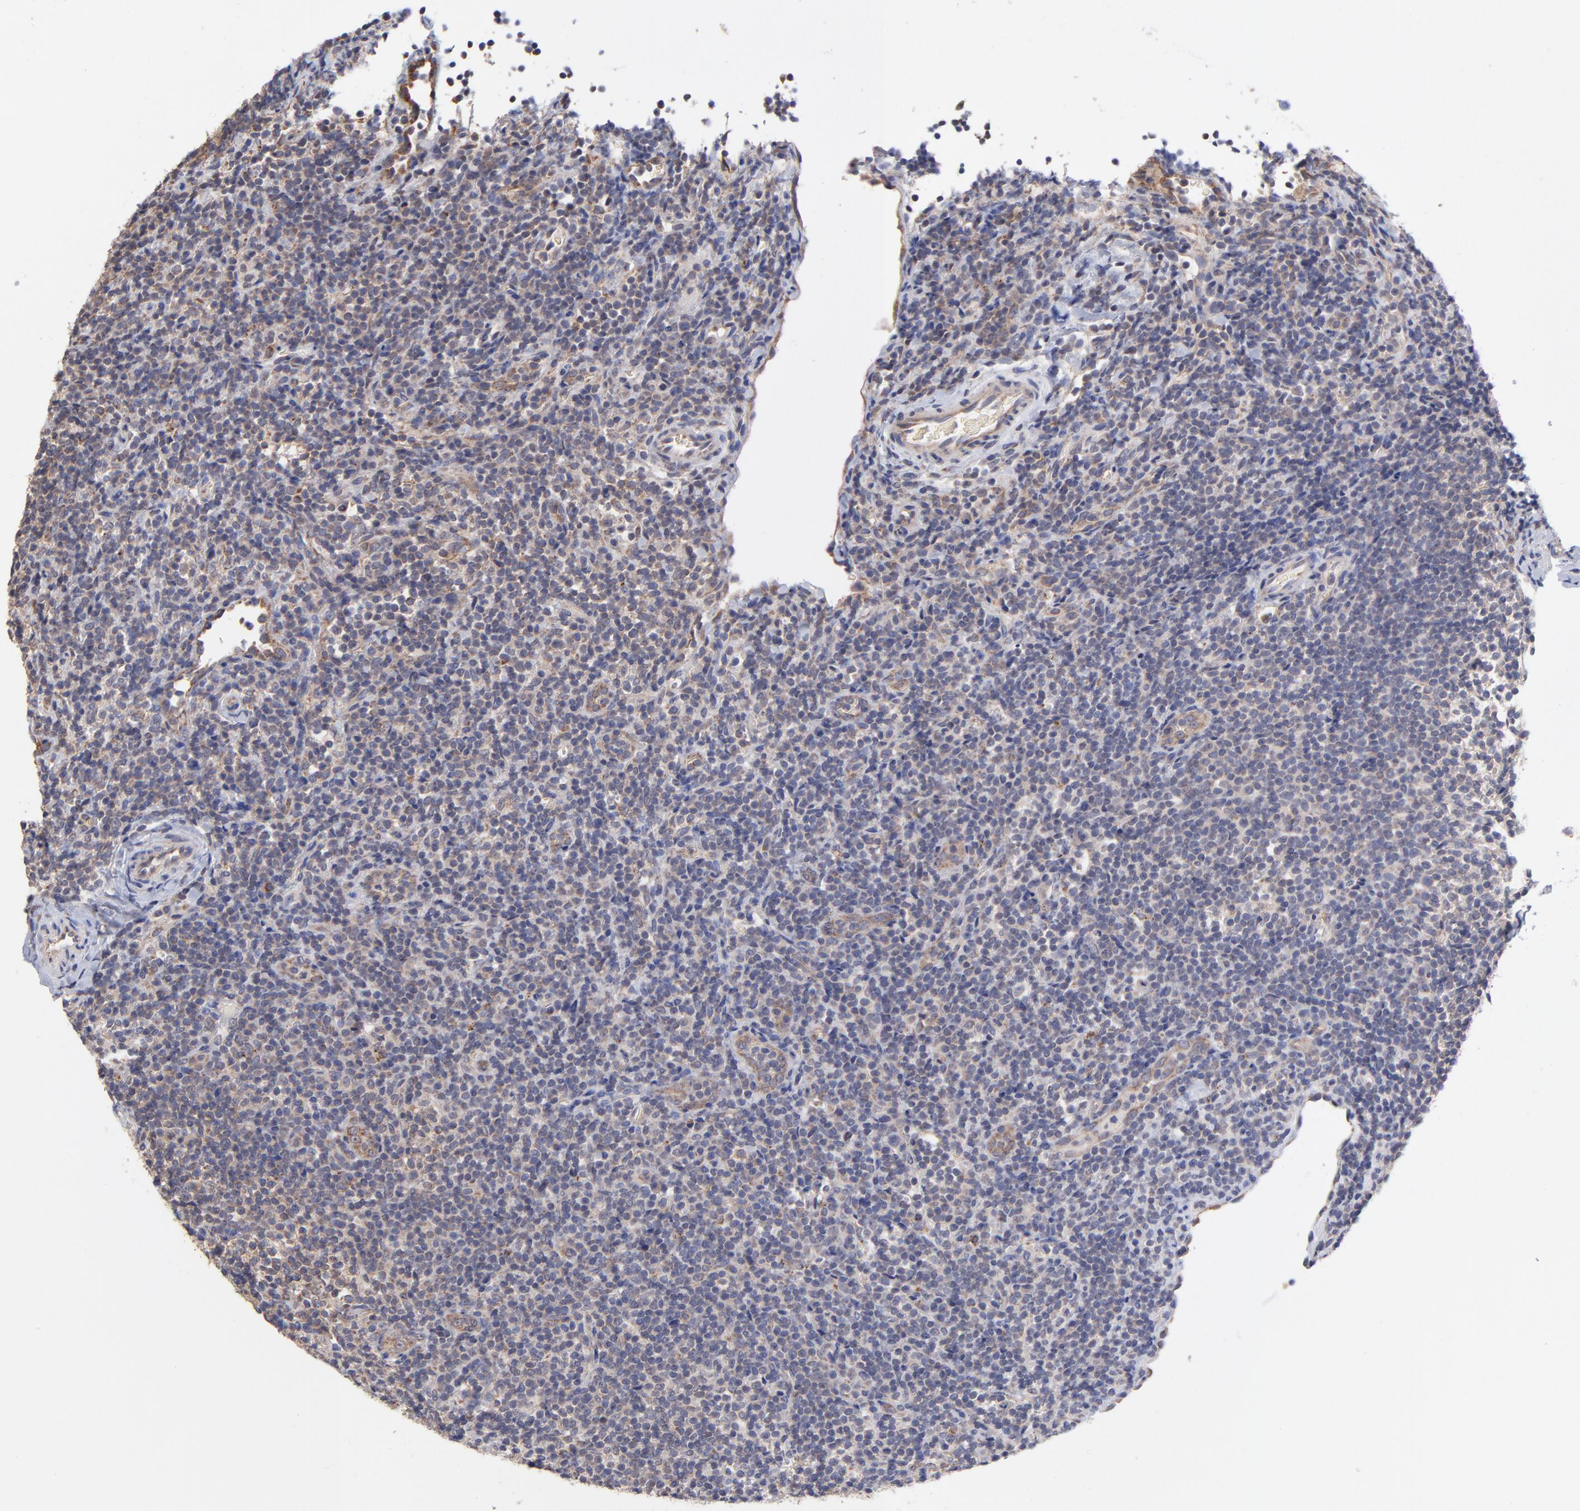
{"staining": {"intensity": "weak", "quantity": "25%-75%", "location": "cytoplasmic/membranous"}, "tissue": "lymphoma", "cell_type": "Tumor cells", "image_type": "cancer", "snomed": [{"axis": "morphology", "description": "Malignant lymphoma, non-Hodgkin's type, Low grade"}, {"axis": "topography", "description": "Lymph node"}], "caption": "Immunohistochemical staining of human lymphoma exhibits low levels of weak cytoplasmic/membranous positivity in about 25%-75% of tumor cells. The staining is performed using DAB brown chromogen to label protein expression. The nuclei are counter-stained blue using hematoxylin.", "gene": "UBE2H", "patient": {"sex": "female", "age": 76}}